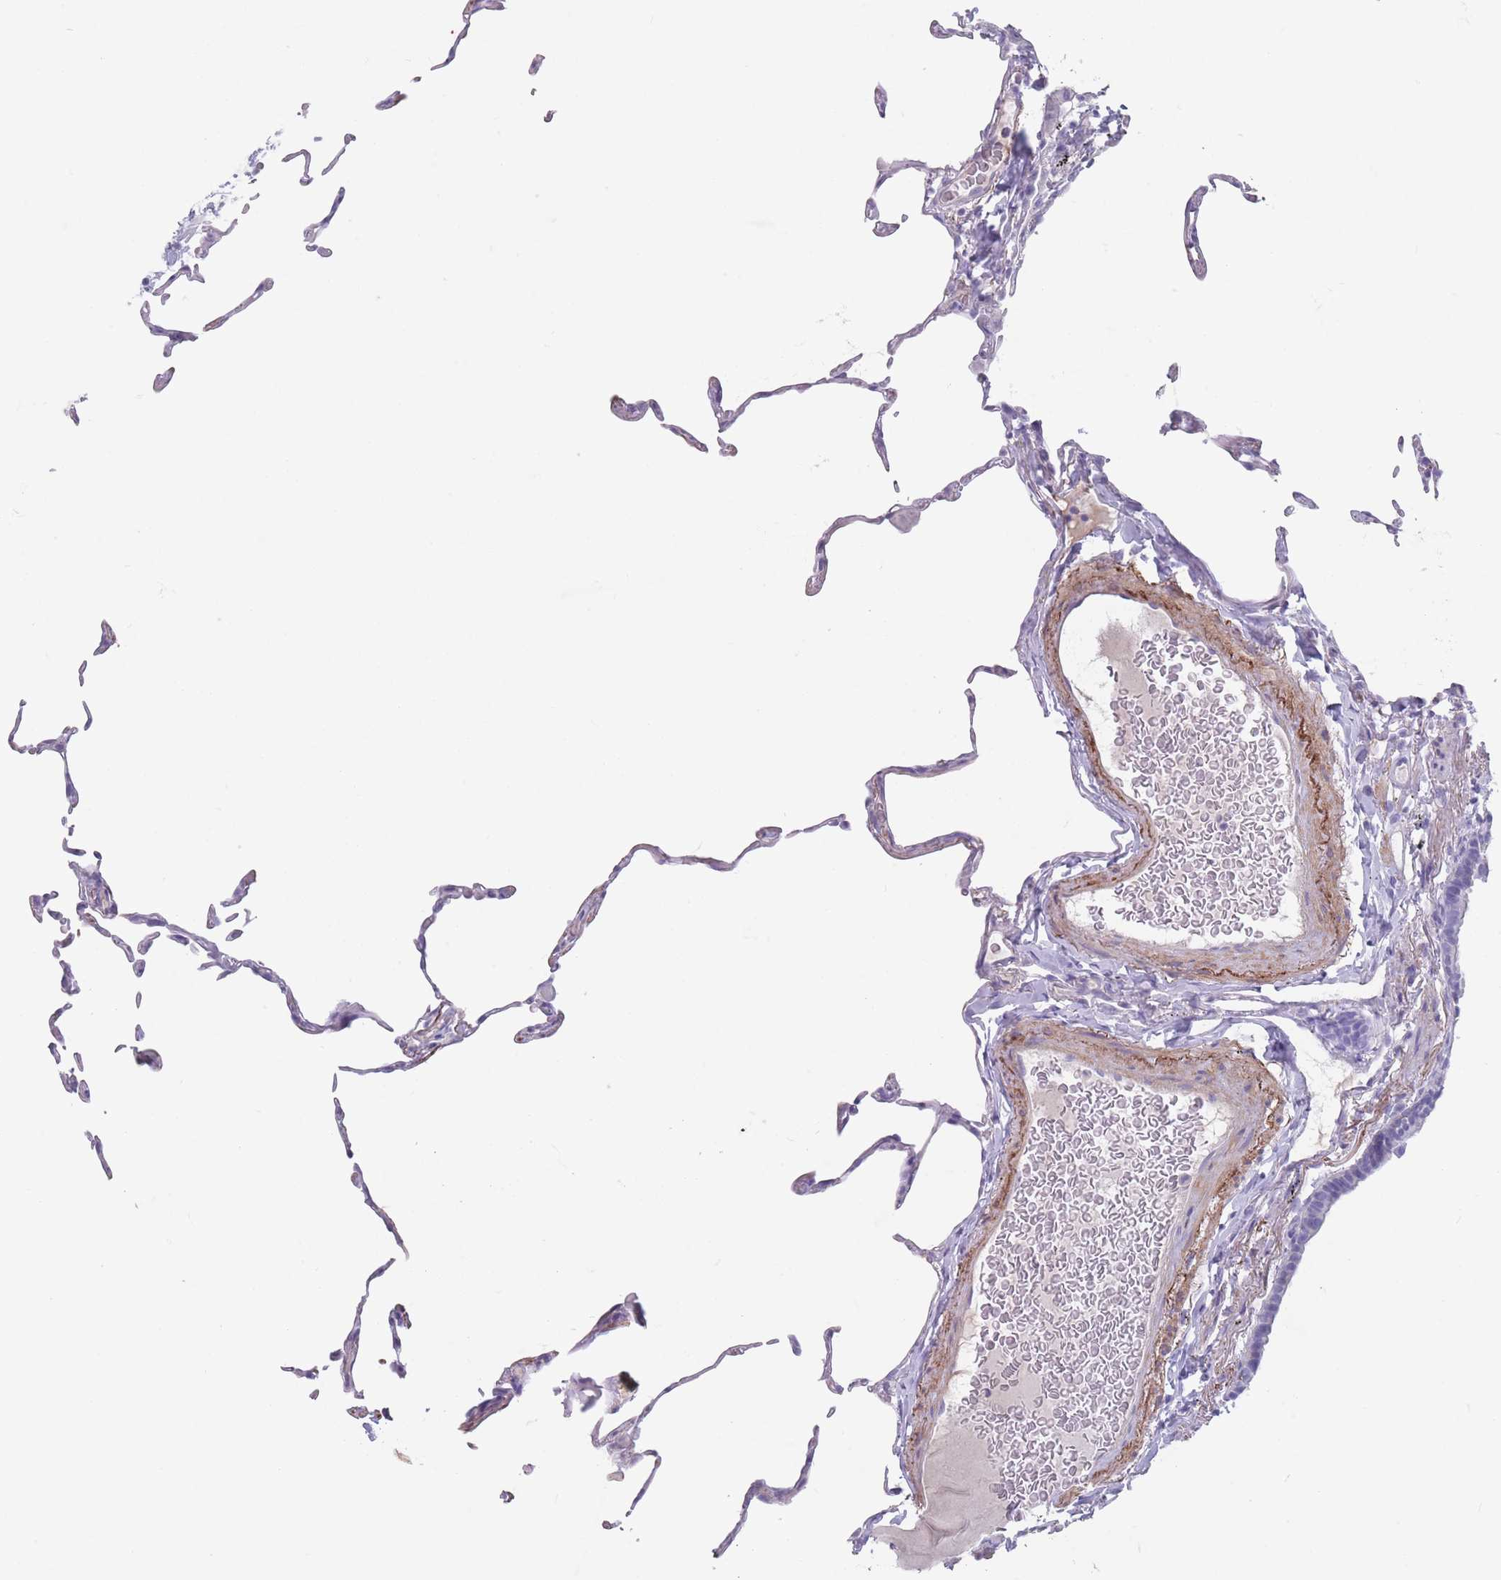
{"staining": {"intensity": "negative", "quantity": "none", "location": "none"}, "tissue": "lung", "cell_type": "Alveolar cells", "image_type": "normal", "snomed": [{"axis": "morphology", "description": "Normal tissue, NOS"}, {"axis": "topography", "description": "Lung"}], "caption": "Immunohistochemistry image of unremarkable lung stained for a protein (brown), which exhibits no positivity in alveolar cells.", "gene": "RHBG", "patient": {"sex": "female", "age": 57}}